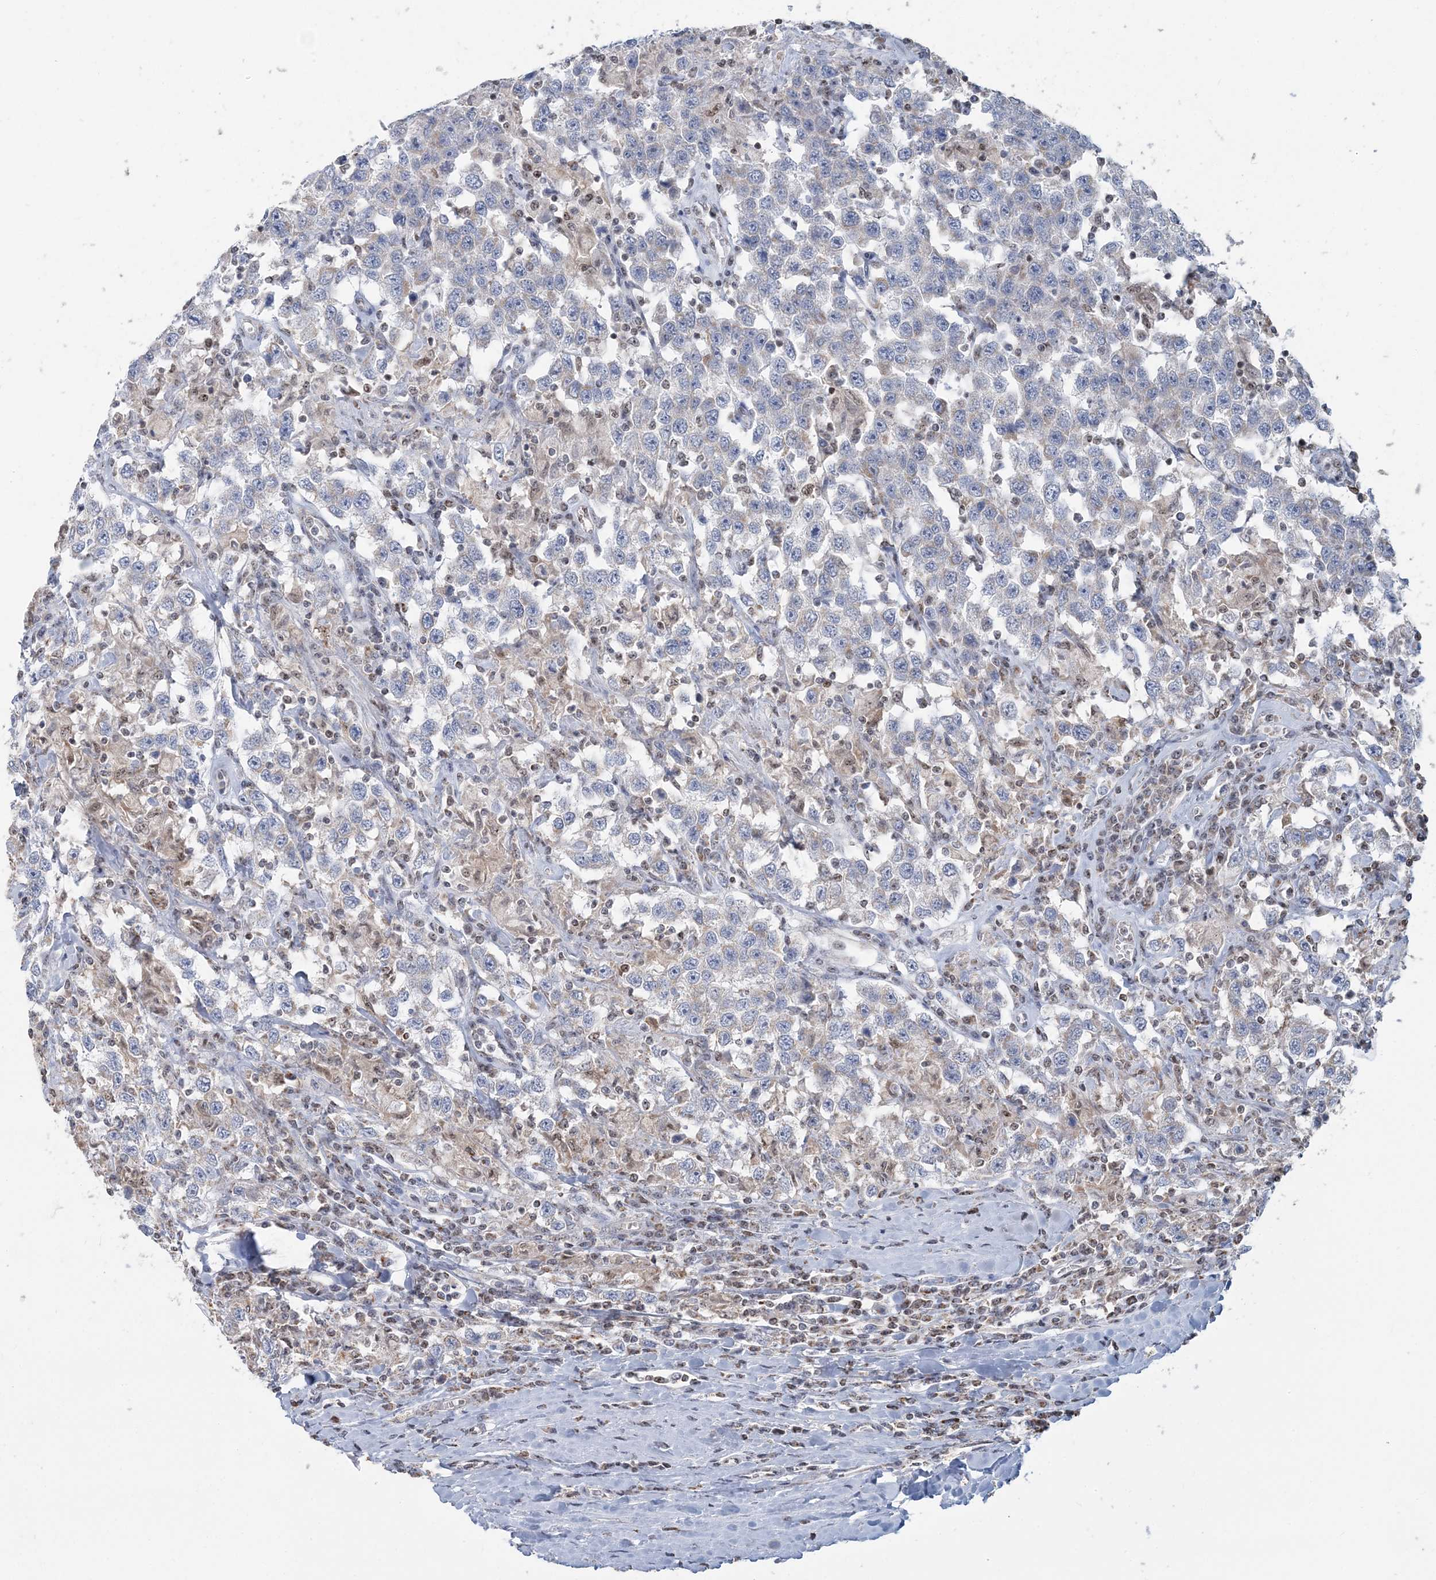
{"staining": {"intensity": "negative", "quantity": "none", "location": "none"}, "tissue": "testis cancer", "cell_type": "Tumor cells", "image_type": "cancer", "snomed": [{"axis": "morphology", "description": "Seminoma, NOS"}, {"axis": "topography", "description": "Testis"}], "caption": "IHC of testis cancer (seminoma) shows no expression in tumor cells.", "gene": "SUCLG1", "patient": {"sex": "male", "age": 41}}